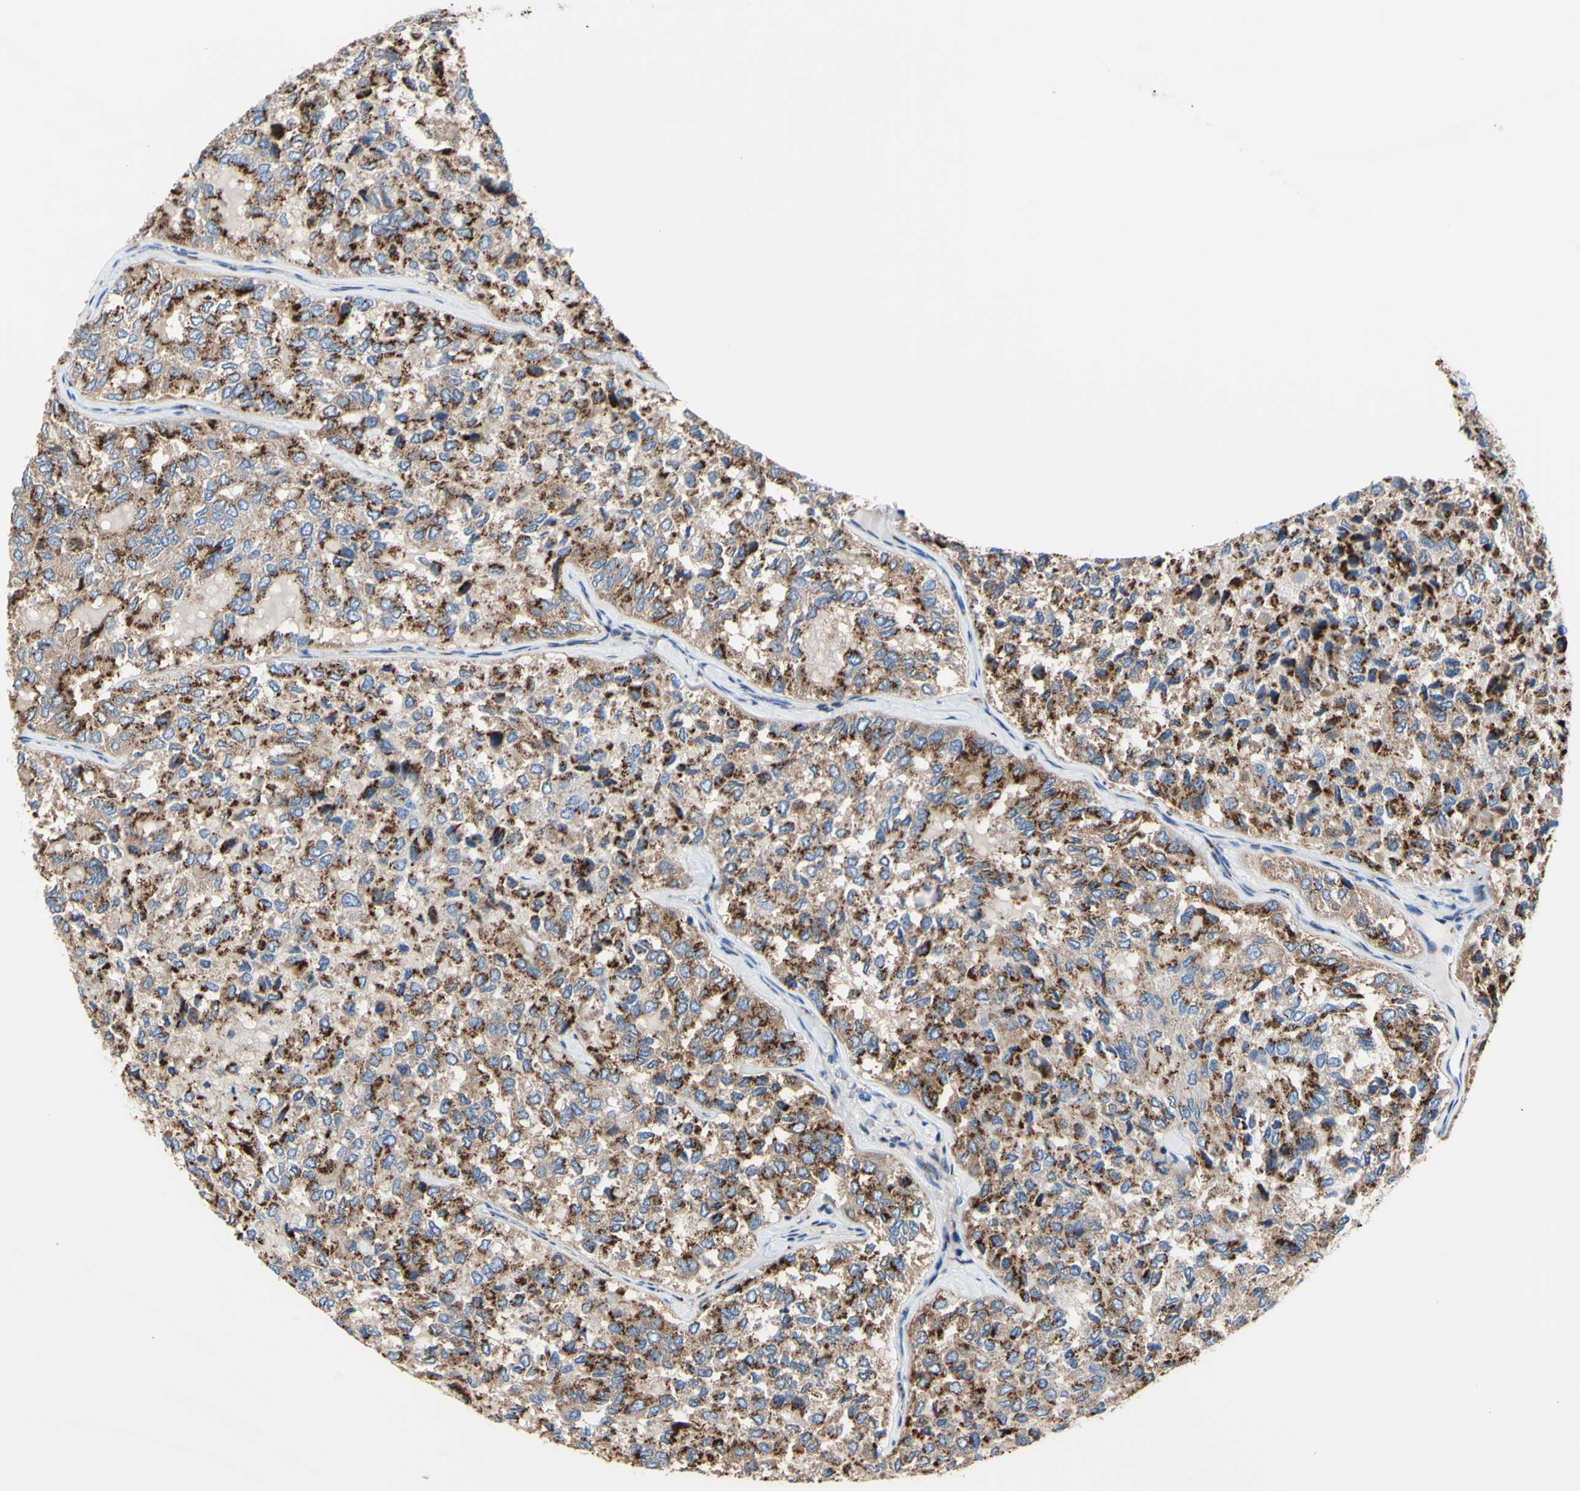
{"staining": {"intensity": "moderate", "quantity": ">75%", "location": "cytoplasmic/membranous"}, "tissue": "thyroid cancer", "cell_type": "Tumor cells", "image_type": "cancer", "snomed": [{"axis": "morphology", "description": "Follicular adenoma carcinoma, NOS"}, {"axis": "topography", "description": "Thyroid gland"}], "caption": "Human thyroid cancer (follicular adenoma carcinoma) stained for a protein (brown) displays moderate cytoplasmic/membranous positive staining in approximately >75% of tumor cells.", "gene": "GALNT2", "patient": {"sex": "male", "age": 75}}